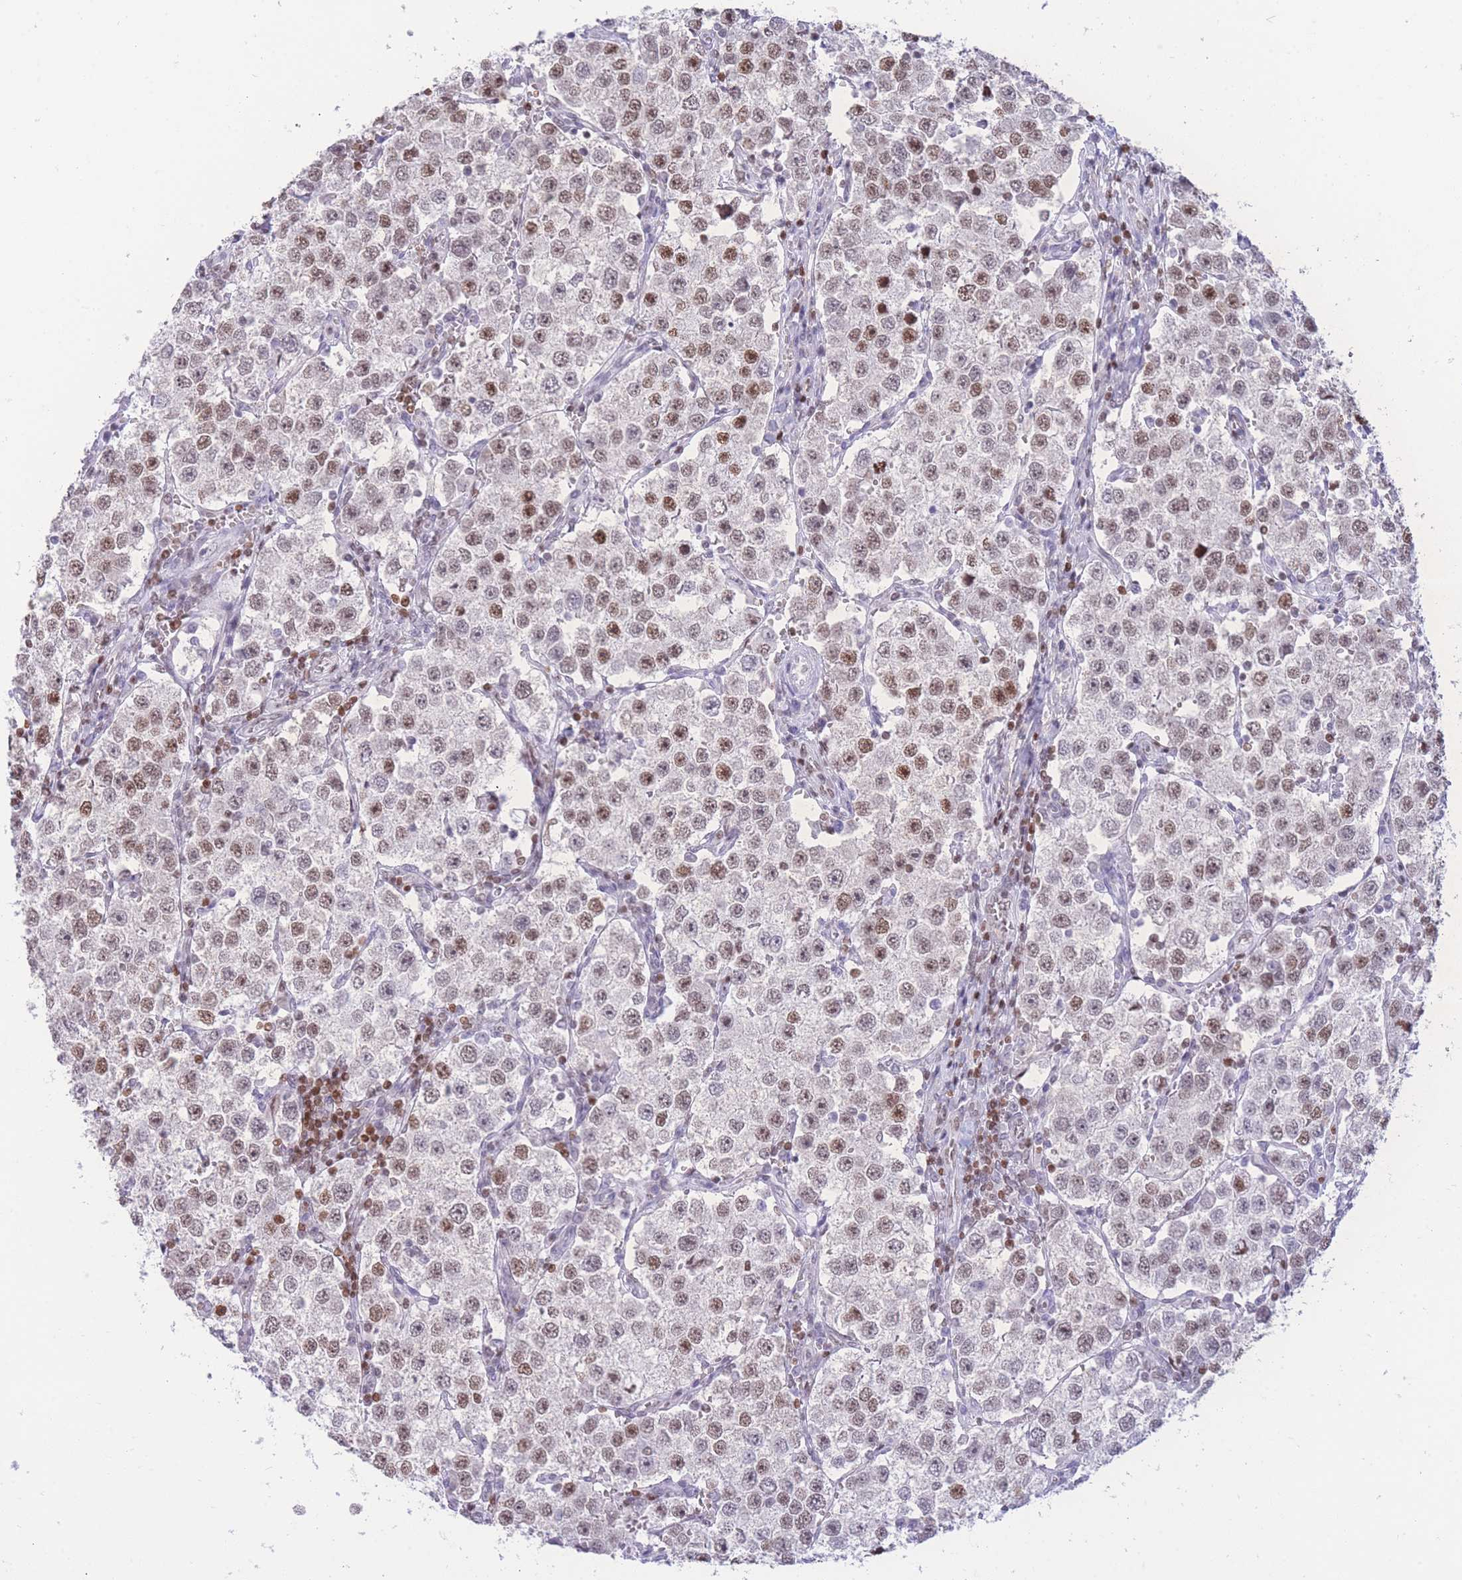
{"staining": {"intensity": "weak", "quantity": "25%-75%", "location": "nuclear"}, "tissue": "testis cancer", "cell_type": "Tumor cells", "image_type": "cancer", "snomed": [{"axis": "morphology", "description": "Seminoma, NOS"}, {"axis": "topography", "description": "Testis"}], "caption": "A histopathology image showing weak nuclear expression in about 25%-75% of tumor cells in seminoma (testis), as visualized by brown immunohistochemical staining.", "gene": "HMGN1", "patient": {"sex": "male", "age": 37}}